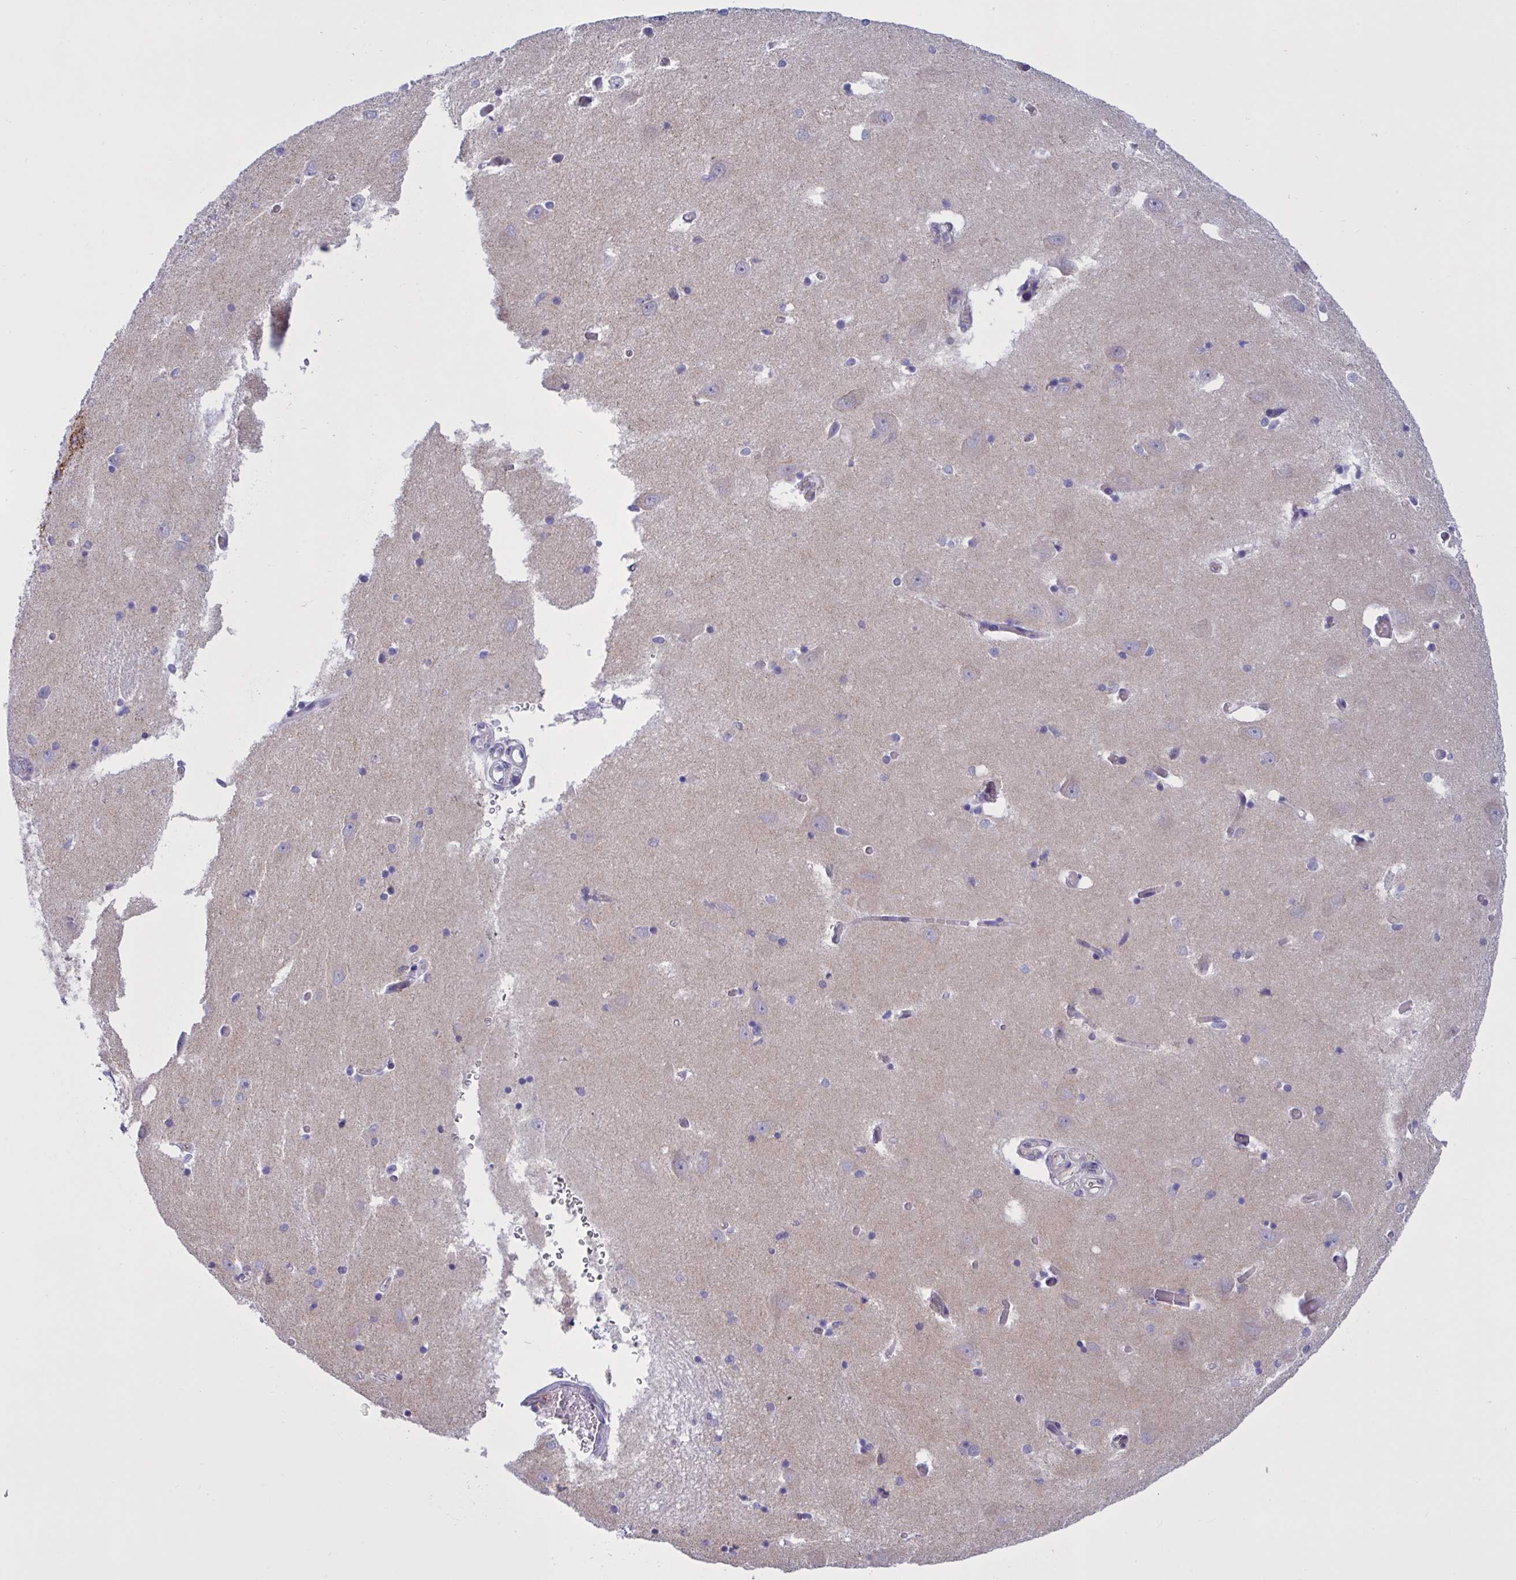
{"staining": {"intensity": "moderate", "quantity": "<25%", "location": "cytoplasmic/membranous"}, "tissue": "caudate", "cell_type": "Glial cells", "image_type": "normal", "snomed": [{"axis": "morphology", "description": "Normal tissue, NOS"}, {"axis": "topography", "description": "Lateral ventricle wall"}, {"axis": "topography", "description": "Hippocampus"}], "caption": "Moderate cytoplasmic/membranous expression is identified in approximately <25% of glial cells in normal caudate.", "gene": "SLC66A1", "patient": {"sex": "female", "age": 63}}